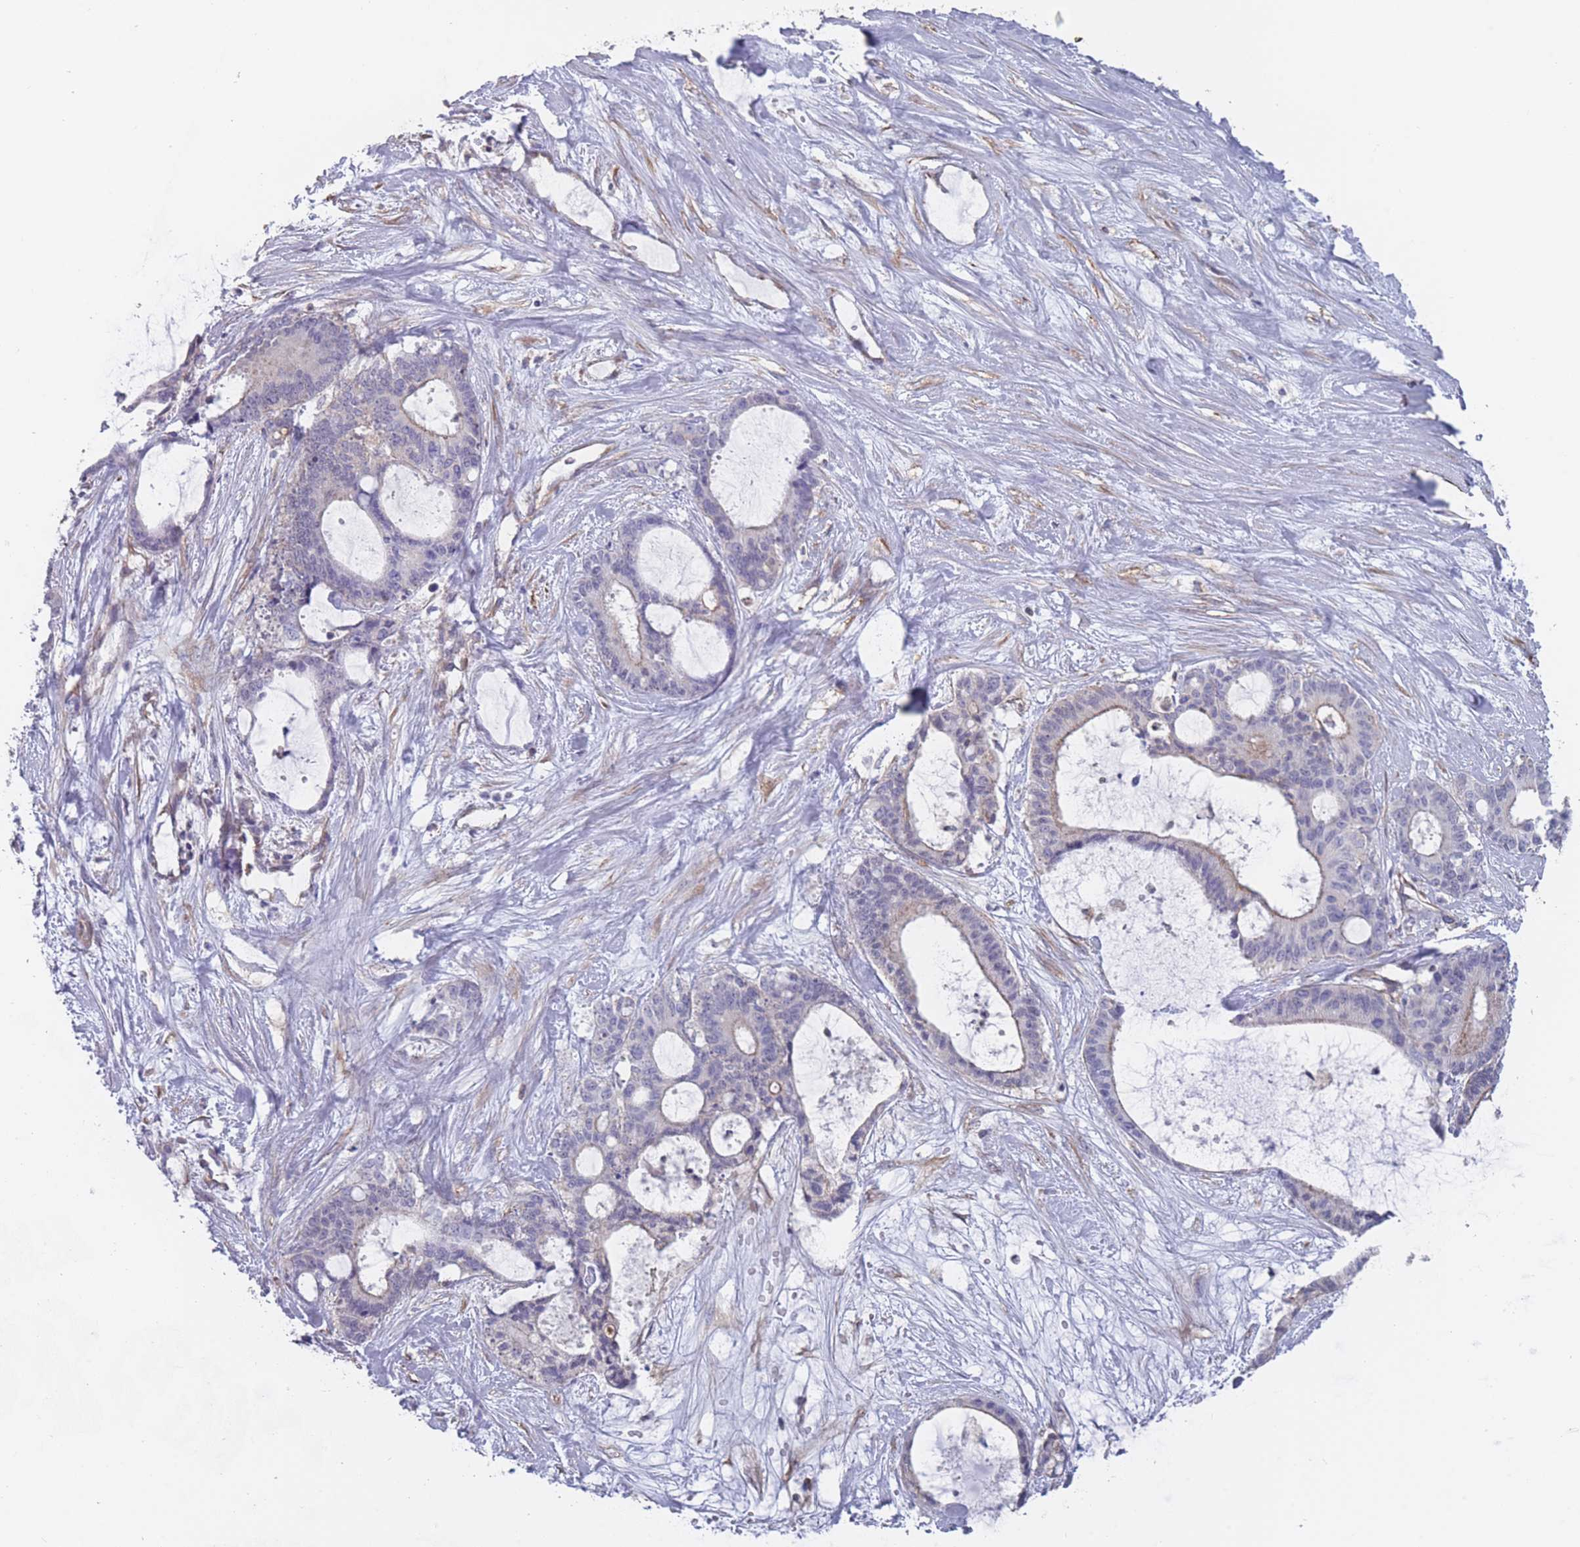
{"staining": {"intensity": "negative", "quantity": "none", "location": "none"}, "tissue": "liver cancer", "cell_type": "Tumor cells", "image_type": "cancer", "snomed": [{"axis": "morphology", "description": "Normal tissue, NOS"}, {"axis": "morphology", "description": "Cholangiocarcinoma"}, {"axis": "topography", "description": "Liver"}, {"axis": "topography", "description": "Peripheral nerve tissue"}], "caption": "Liver cholangiocarcinoma stained for a protein using immunohistochemistry exhibits no staining tumor cells.", "gene": "SLC1A6", "patient": {"sex": "female", "age": 73}}